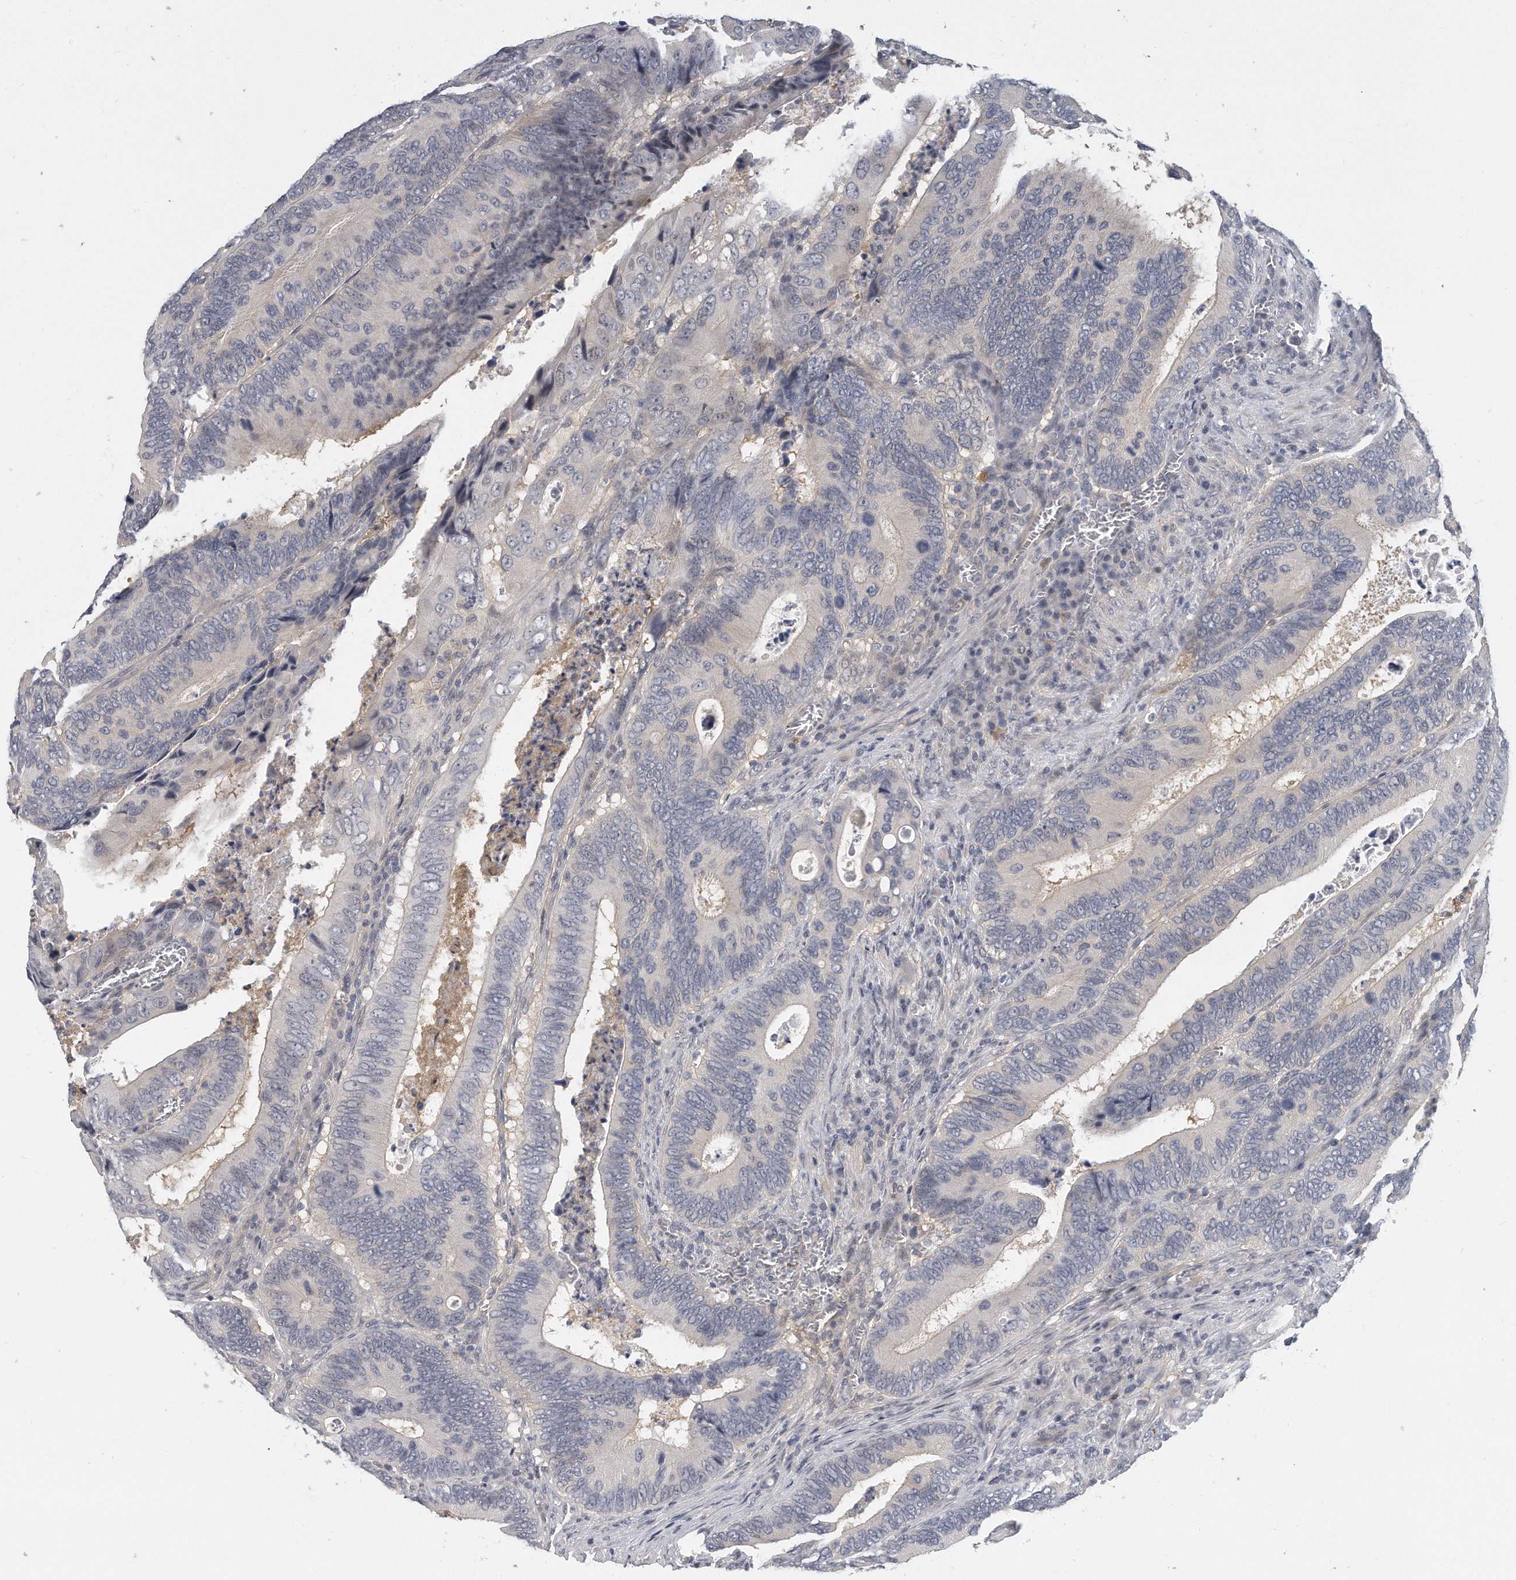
{"staining": {"intensity": "negative", "quantity": "none", "location": "none"}, "tissue": "colorectal cancer", "cell_type": "Tumor cells", "image_type": "cancer", "snomed": [{"axis": "morphology", "description": "Inflammation, NOS"}, {"axis": "morphology", "description": "Adenocarcinoma, NOS"}, {"axis": "topography", "description": "Colon"}], "caption": "Immunohistochemistry (IHC) micrograph of neoplastic tissue: human colorectal cancer (adenocarcinoma) stained with DAB displays no significant protein expression in tumor cells. (DAB IHC visualized using brightfield microscopy, high magnification).", "gene": "KLHL7", "patient": {"sex": "male", "age": 72}}